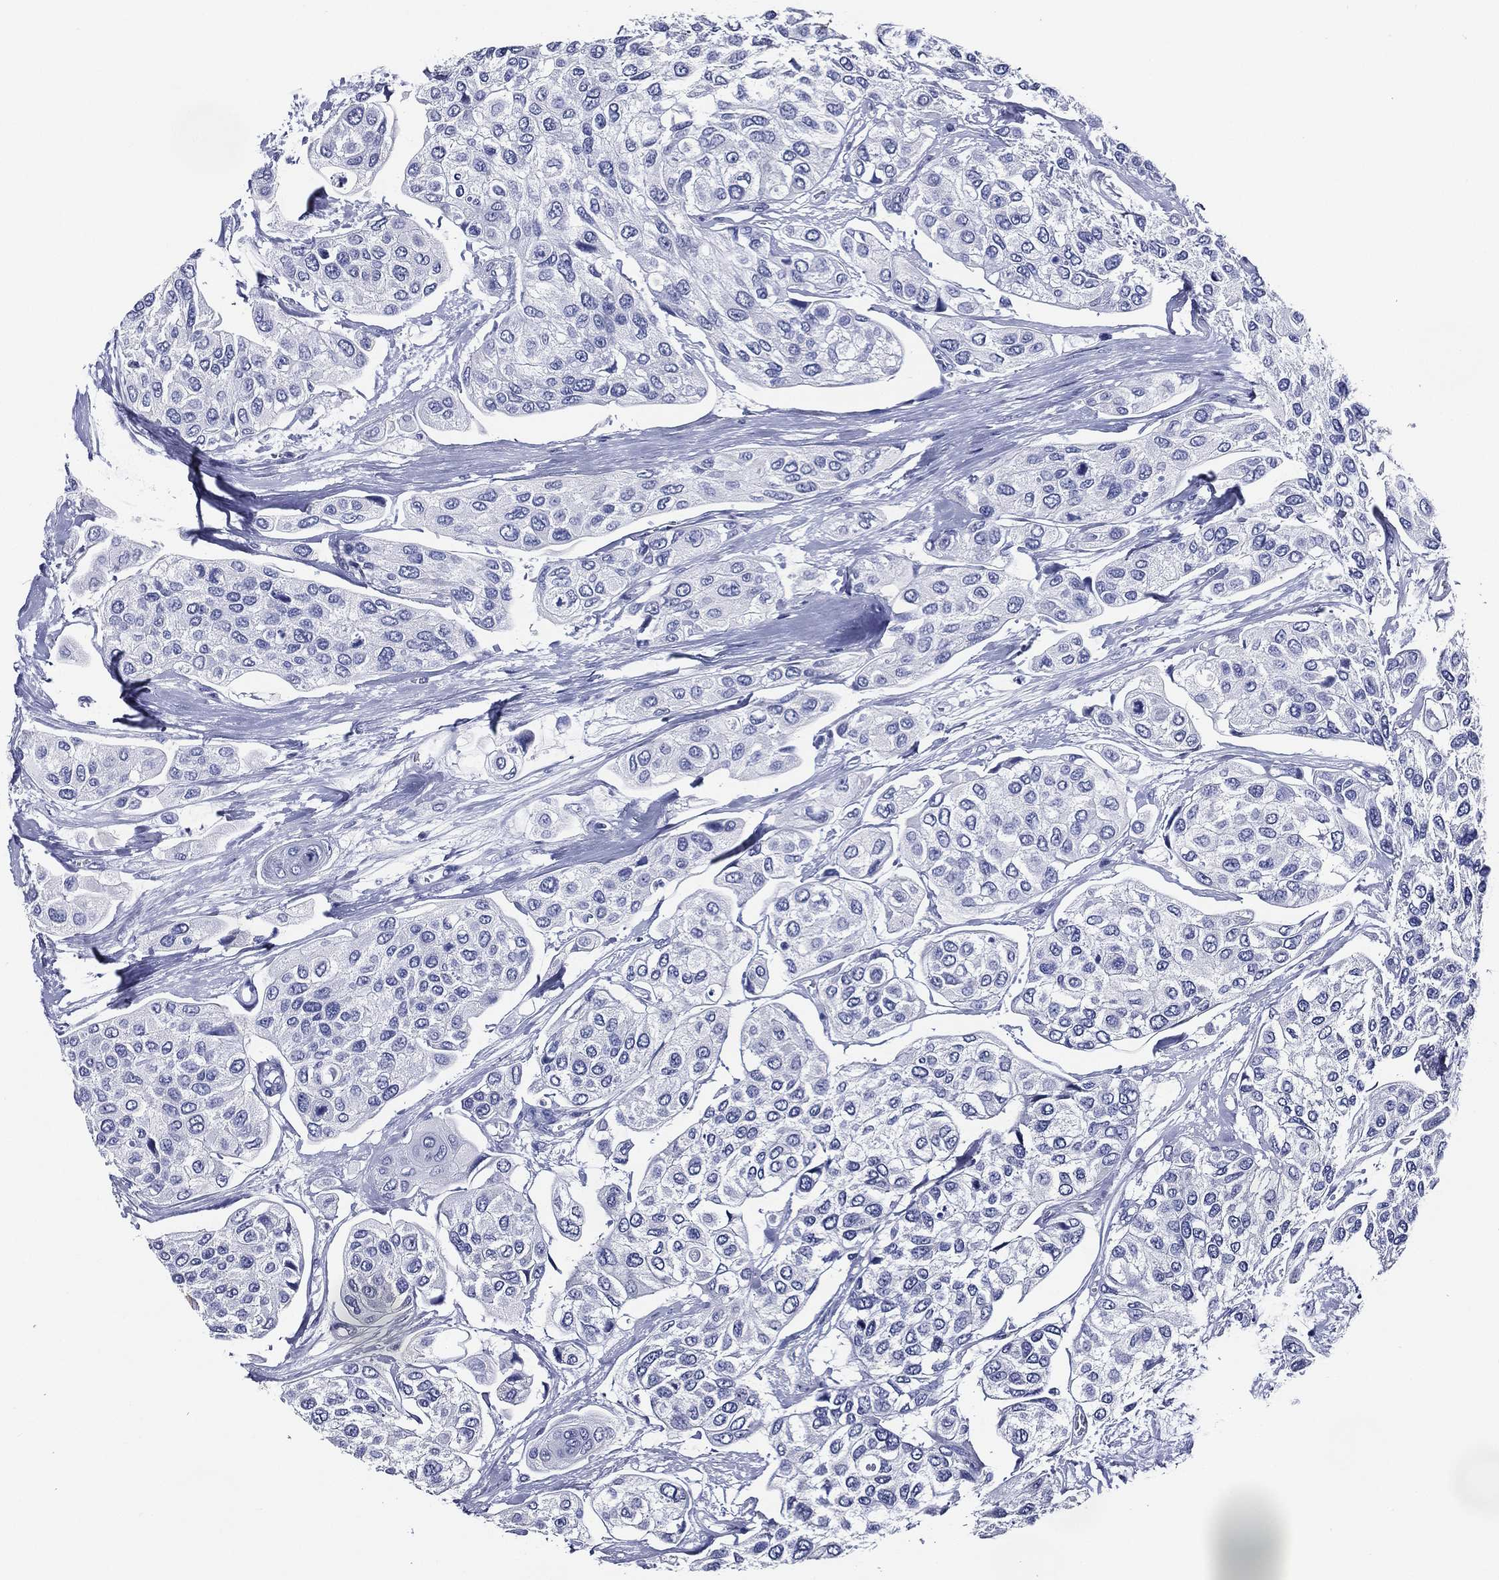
{"staining": {"intensity": "negative", "quantity": "none", "location": "none"}, "tissue": "urothelial cancer", "cell_type": "Tumor cells", "image_type": "cancer", "snomed": [{"axis": "morphology", "description": "Urothelial carcinoma, High grade"}, {"axis": "topography", "description": "Urinary bladder"}], "caption": "Immunohistochemistry (IHC) of high-grade urothelial carcinoma exhibits no staining in tumor cells.", "gene": "ACE2", "patient": {"sex": "male", "age": 77}}